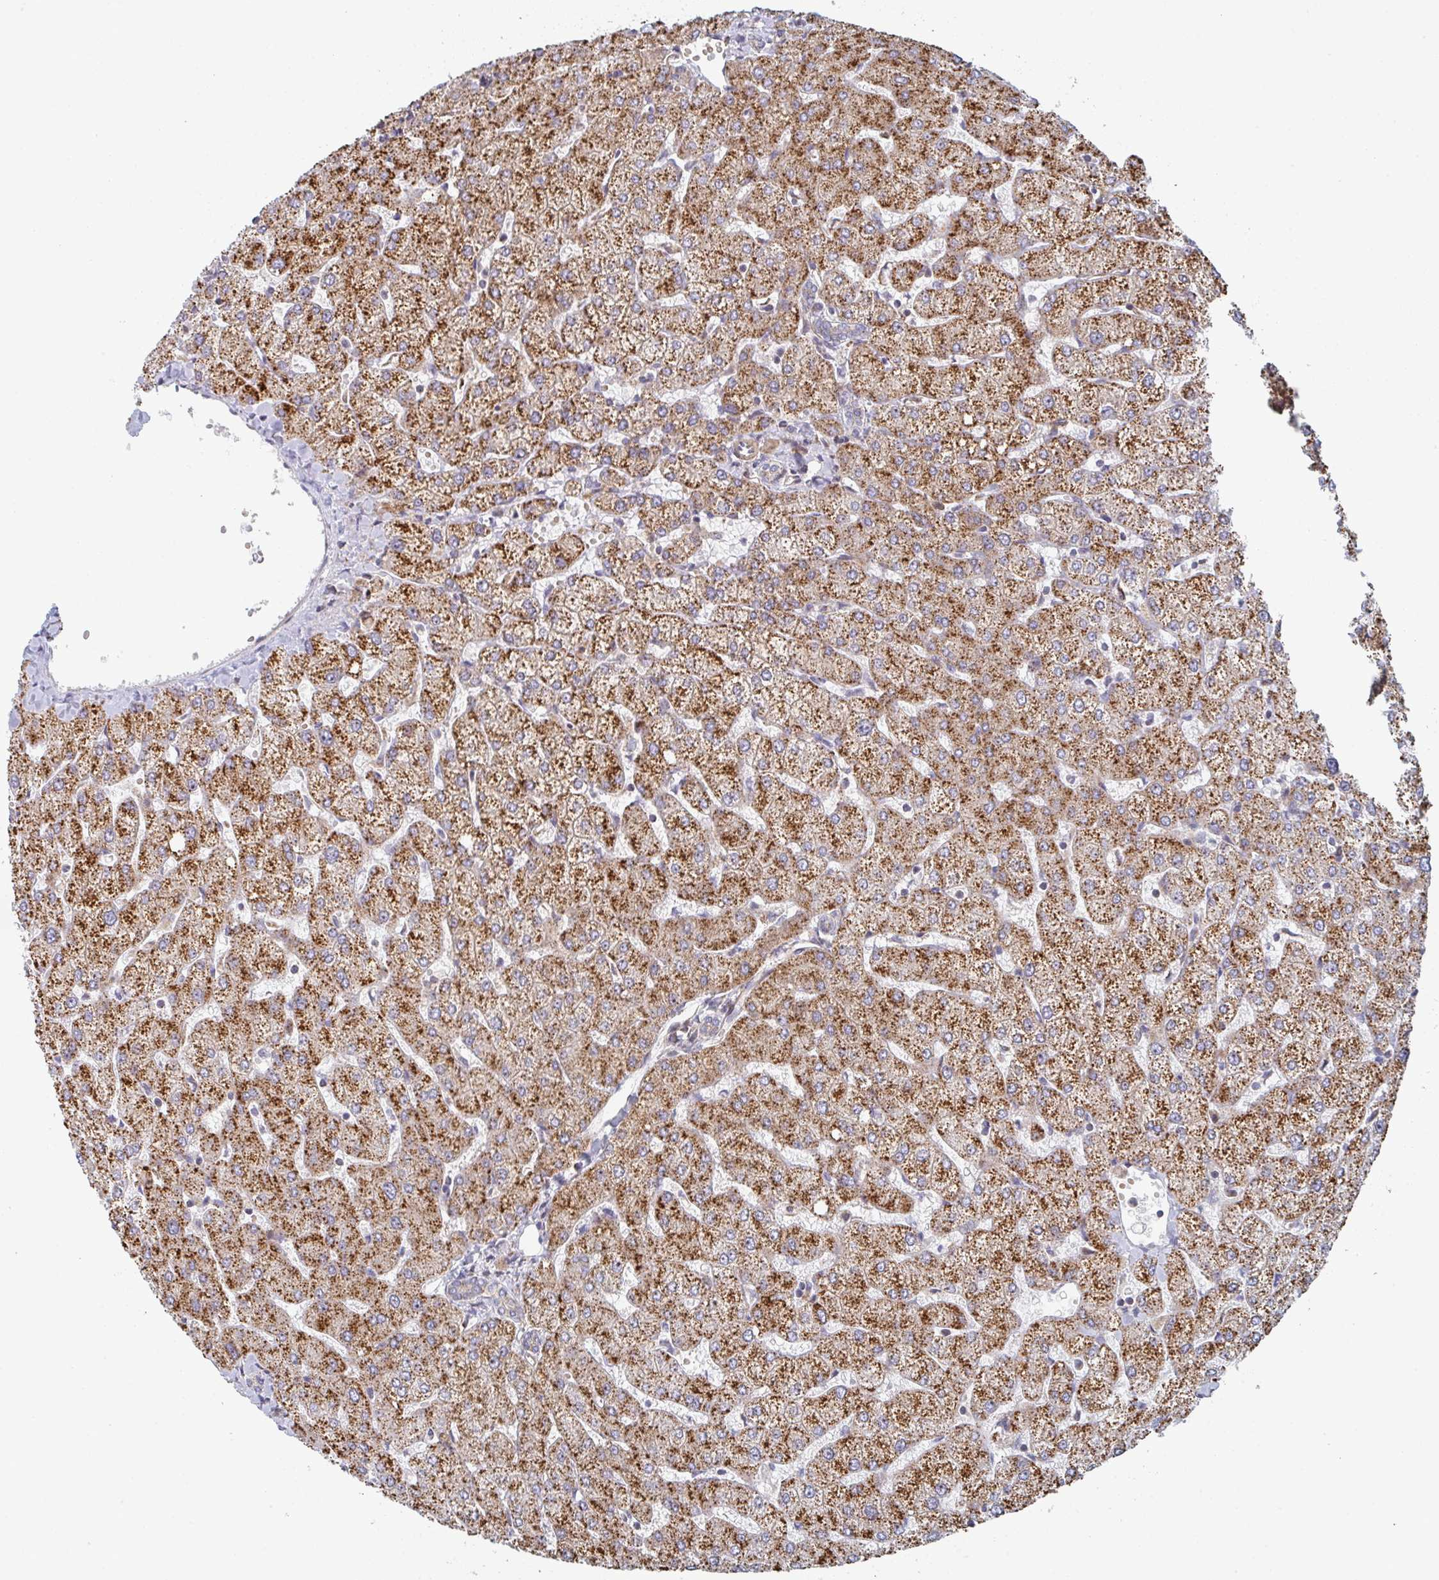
{"staining": {"intensity": "weak", "quantity": "25%-75%", "location": "cytoplasmic/membranous"}, "tissue": "liver", "cell_type": "Cholangiocytes", "image_type": "normal", "snomed": [{"axis": "morphology", "description": "Normal tissue, NOS"}, {"axis": "topography", "description": "Liver"}], "caption": "Immunohistochemical staining of normal liver displays weak cytoplasmic/membranous protein expression in about 25%-75% of cholangiocytes. (DAB = brown stain, brightfield microscopy at high magnification).", "gene": "ZNF644", "patient": {"sex": "female", "age": 54}}